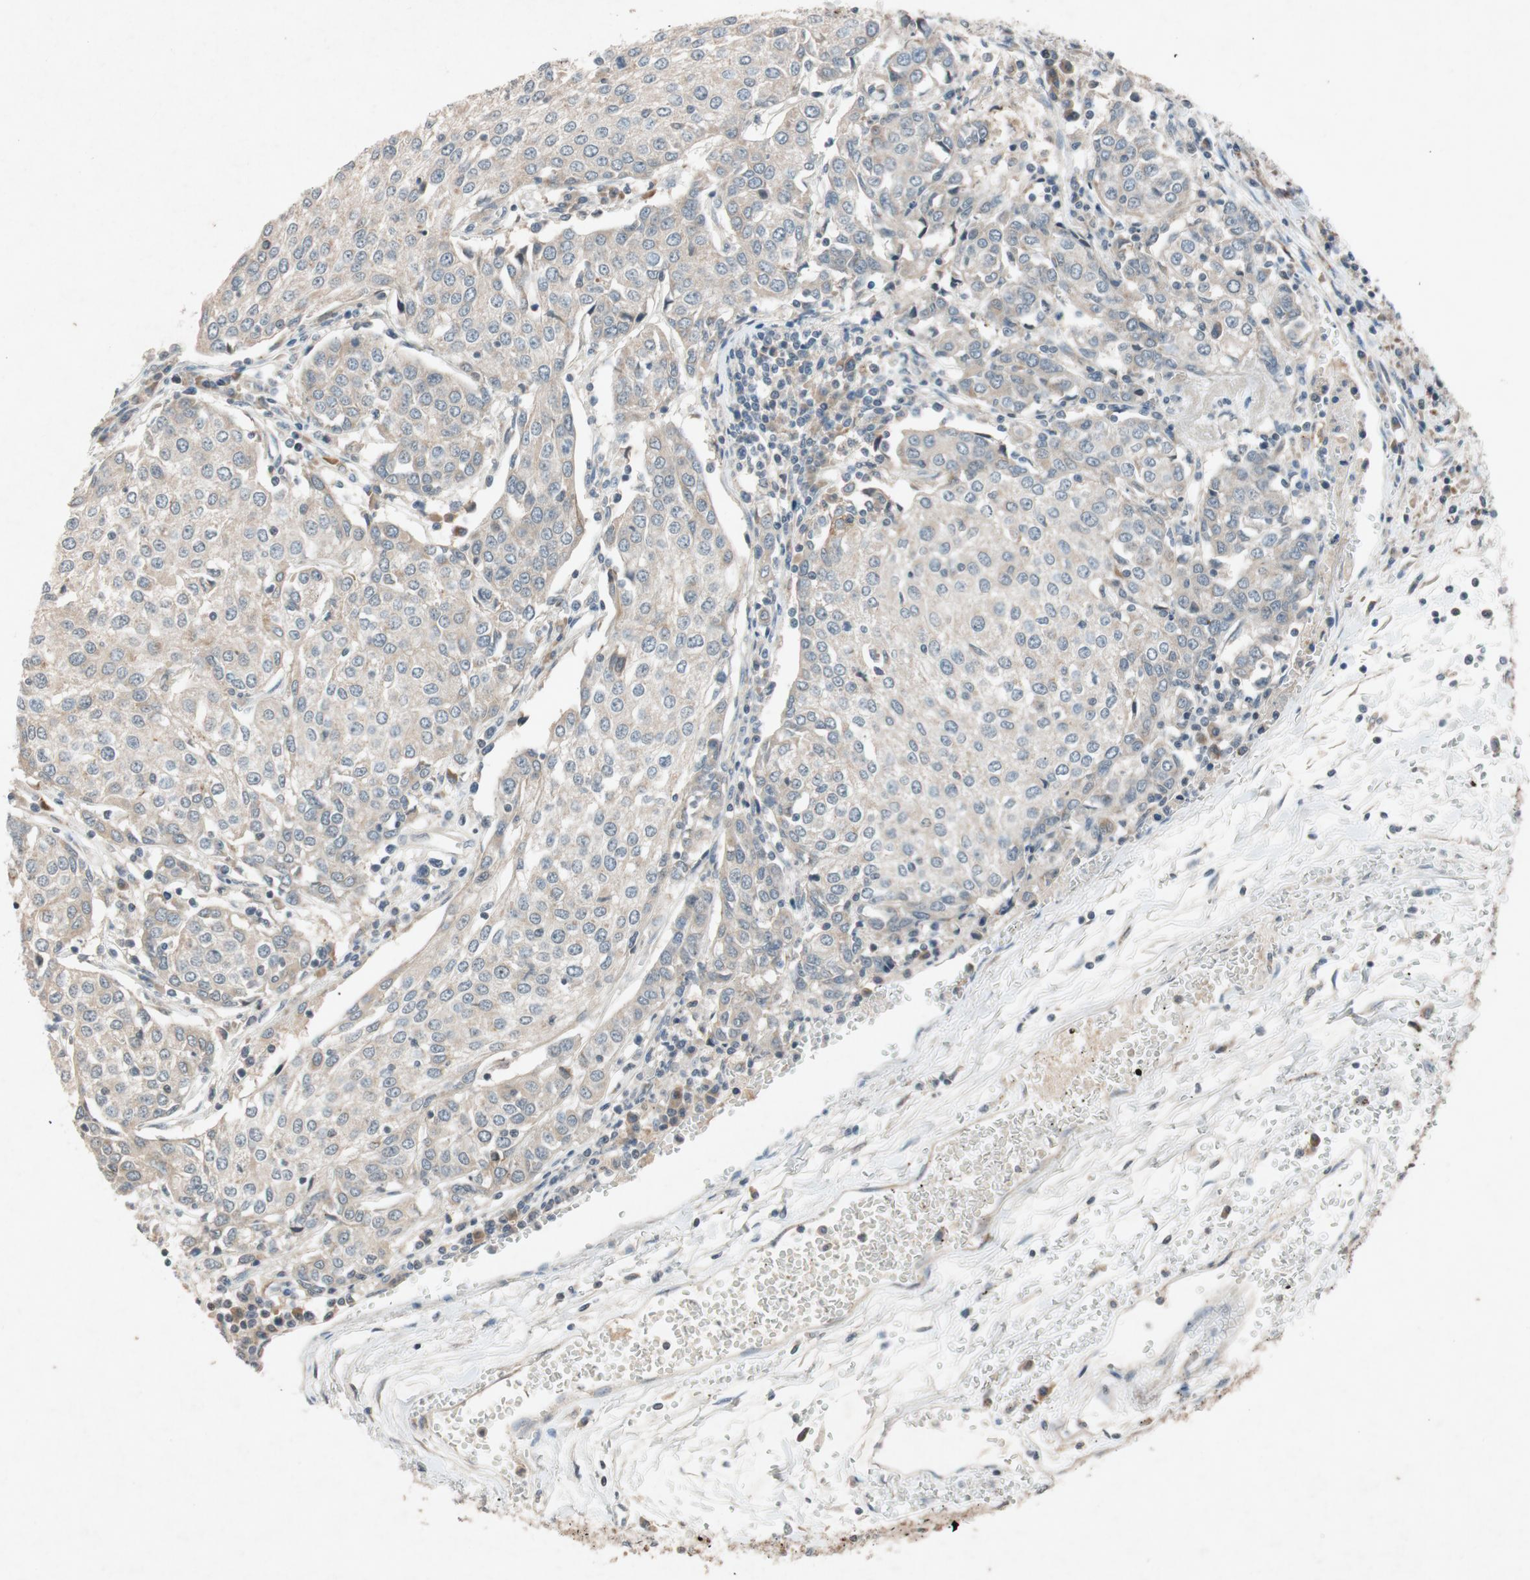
{"staining": {"intensity": "weak", "quantity": ">75%", "location": "cytoplasmic/membranous"}, "tissue": "urothelial cancer", "cell_type": "Tumor cells", "image_type": "cancer", "snomed": [{"axis": "morphology", "description": "Urothelial carcinoma, High grade"}, {"axis": "topography", "description": "Urinary bladder"}], "caption": "A brown stain highlights weak cytoplasmic/membranous expression of a protein in urothelial carcinoma (high-grade) tumor cells.", "gene": "ATP2C1", "patient": {"sex": "female", "age": 85}}